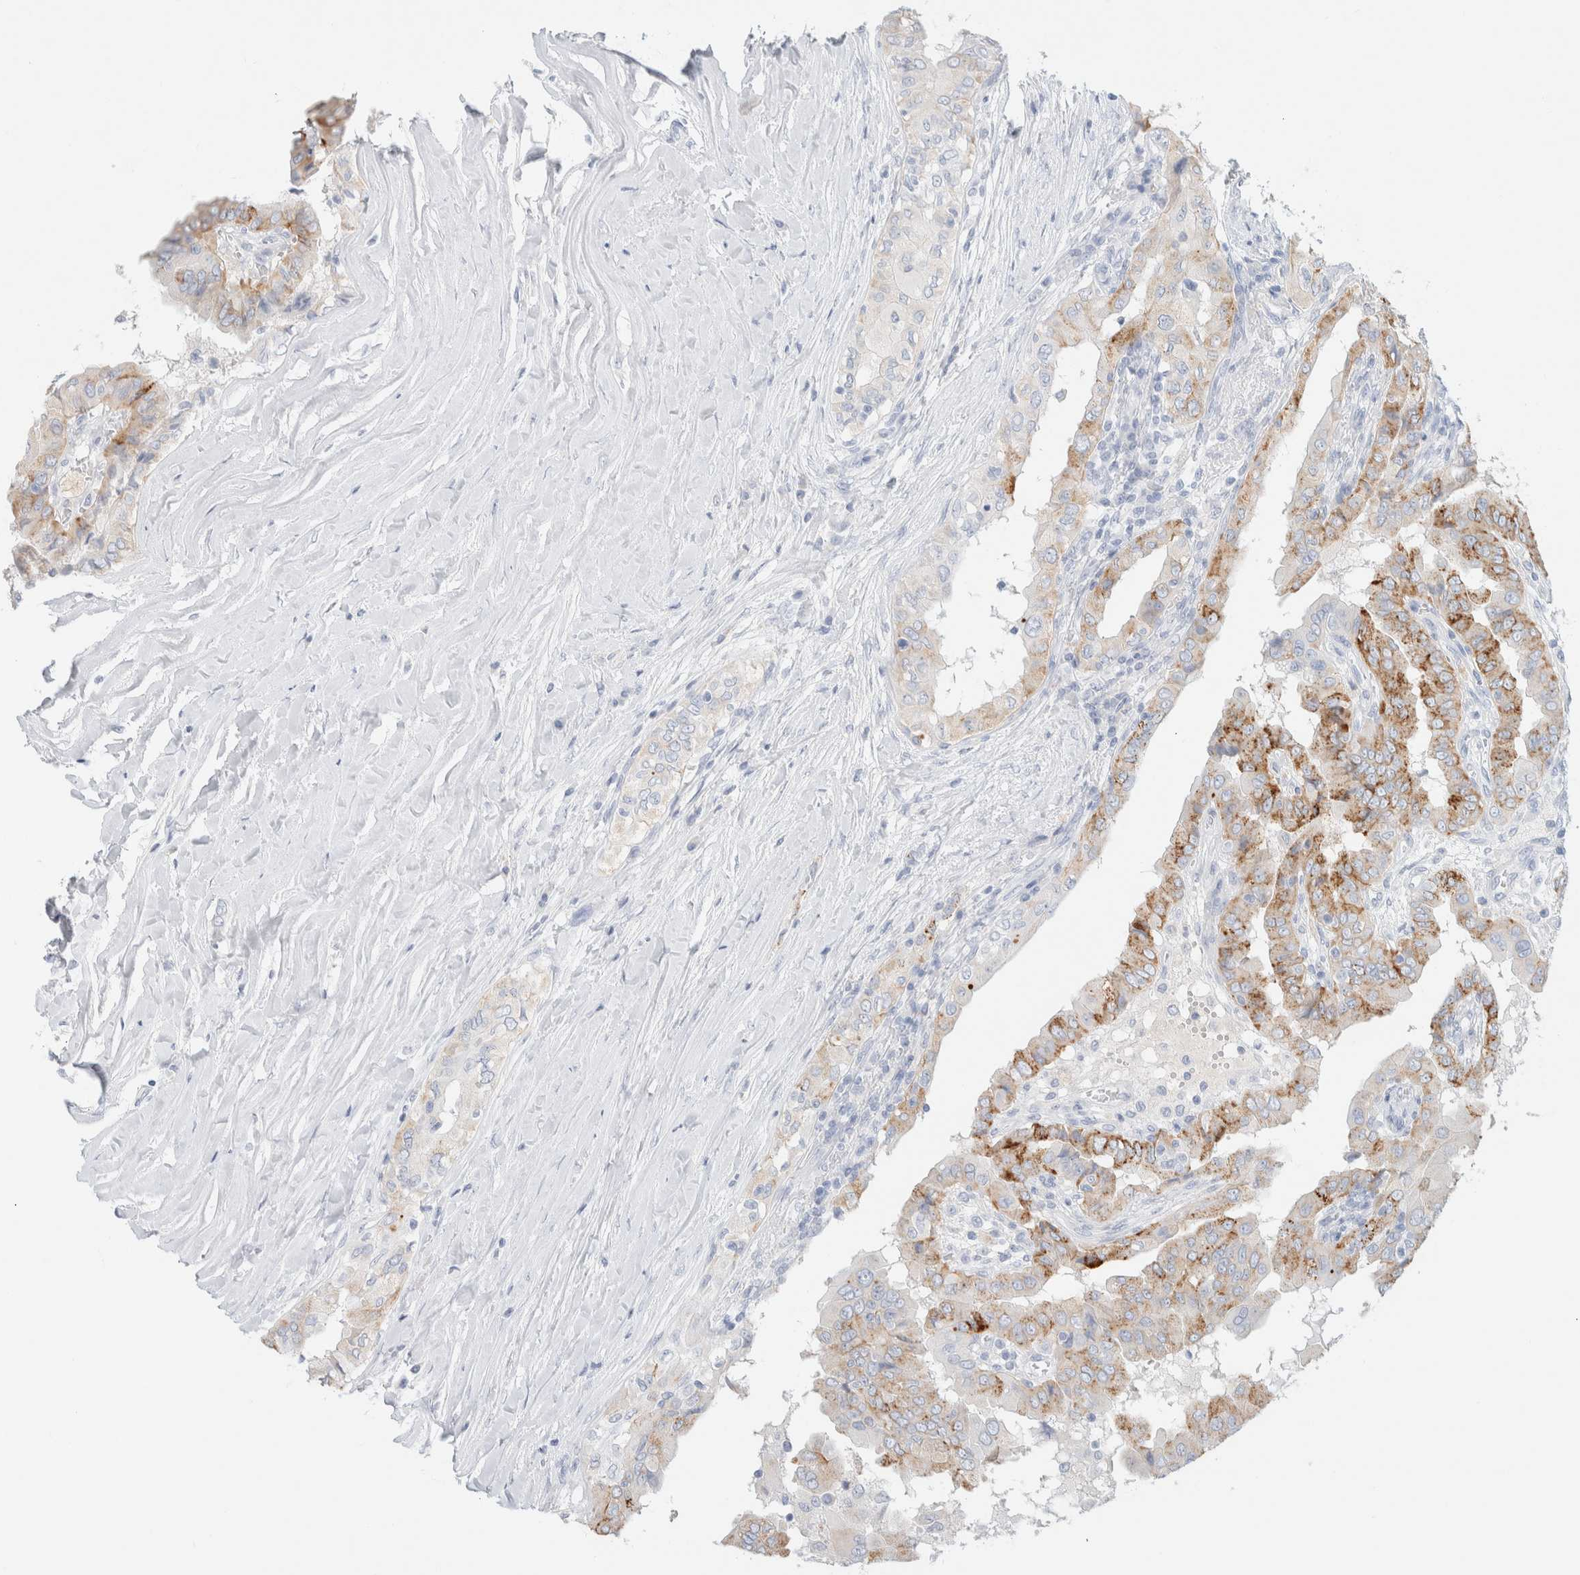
{"staining": {"intensity": "moderate", "quantity": "25%-75%", "location": "cytoplasmic/membranous"}, "tissue": "thyroid cancer", "cell_type": "Tumor cells", "image_type": "cancer", "snomed": [{"axis": "morphology", "description": "Papillary adenocarcinoma, NOS"}, {"axis": "topography", "description": "Thyroid gland"}], "caption": "Papillary adenocarcinoma (thyroid) tissue reveals moderate cytoplasmic/membranous positivity in approximately 25%-75% of tumor cells", "gene": "CPQ", "patient": {"sex": "male", "age": 33}}